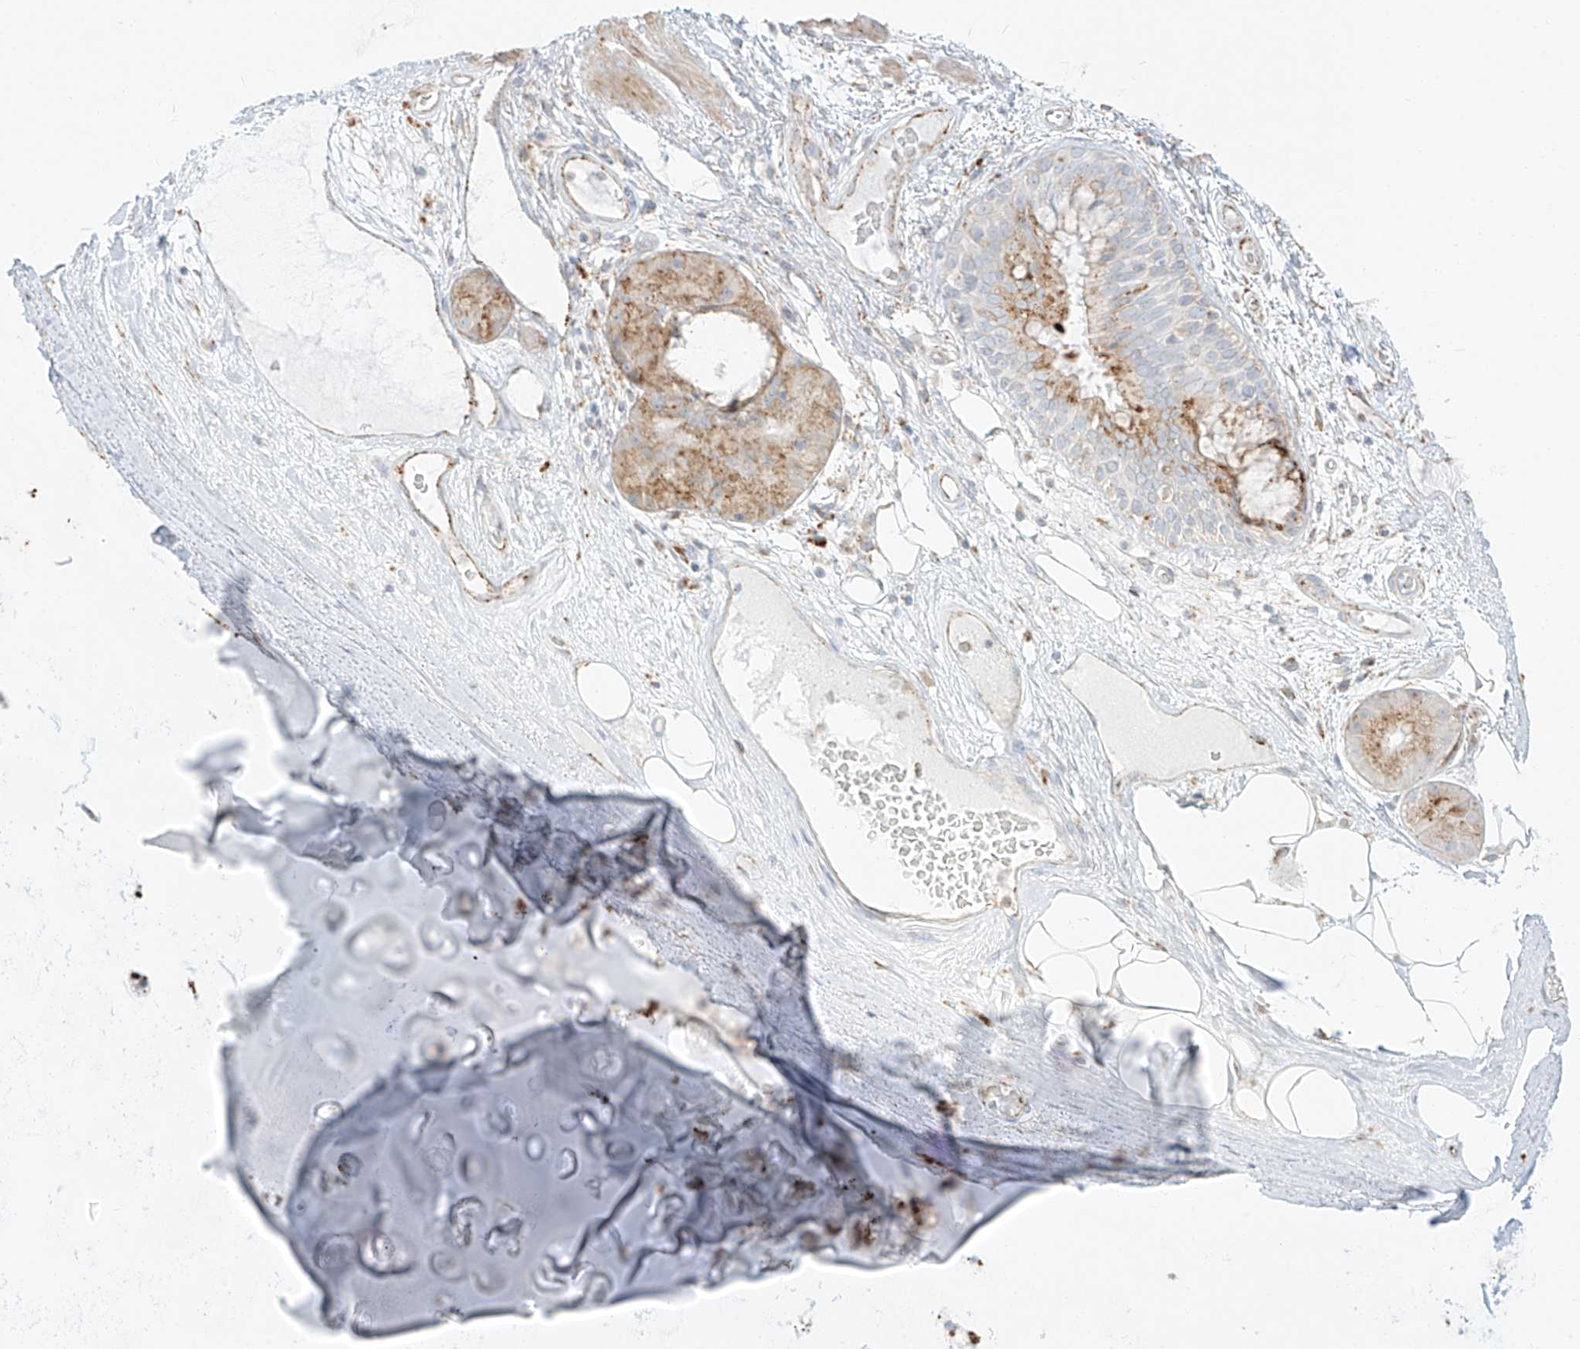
{"staining": {"intensity": "moderate", "quantity": "<25%", "location": "cytoplasmic/membranous"}, "tissue": "adipose tissue", "cell_type": "Adipocytes", "image_type": "normal", "snomed": [{"axis": "morphology", "description": "Normal tissue, NOS"}, {"axis": "morphology", "description": "Squamous cell carcinoma, NOS"}, {"axis": "topography", "description": "Lymph node"}, {"axis": "topography", "description": "Bronchus"}, {"axis": "topography", "description": "Lung"}], "caption": "Adipose tissue was stained to show a protein in brown. There is low levels of moderate cytoplasmic/membranous staining in approximately <25% of adipocytes. The staining was performed using DAB to visualize the protein expression in brown, while the nuclei were stained in blue with hematoxylin (Magnification: 20x).", "gene": "SLC35F6", "patient": {"sex": "male", "age": 66}}